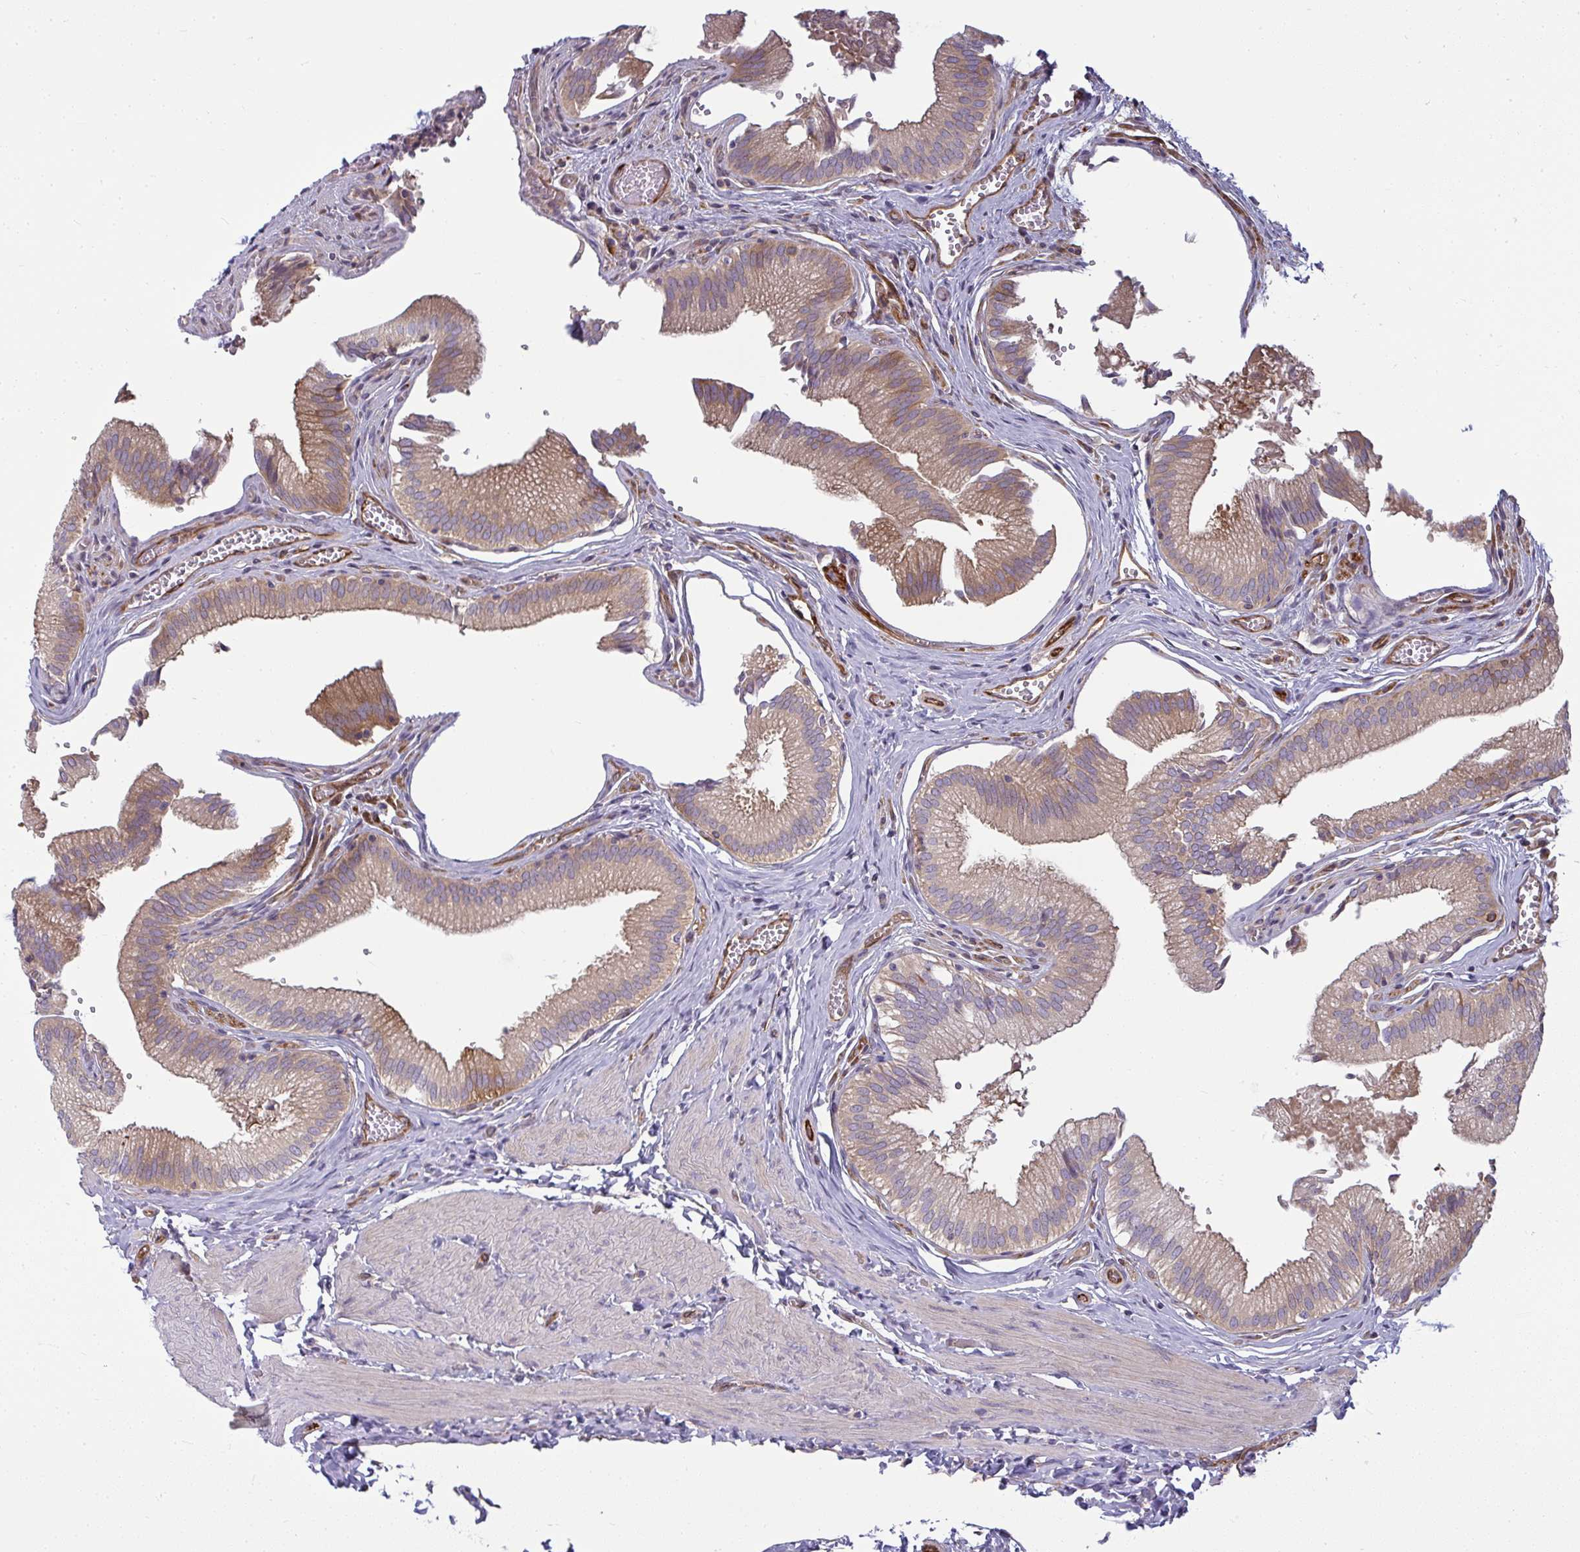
{"staining": {"intensity": "moderate", "quantity": "25%-75%", "location": "cytoplasmic/membranous"}, "tissue": "gallbladder", "cell_type": "Glandular cells", "image_type": "normal", "snomed": [{"axis": "morphology", "description": "Normal tissue, NOS"}, {"axis": "topography", "description": "Gallbladder"}, {"axis": "topography", "description": "Peripheral nerve tissue"}], "caption": "DAB (3,3'-diaminobenzidine) immunohistochemical staining of benign gallbladder displays moderate cytoplasmic/membranous protein positivity in about 25%-75% of glandular cells.", "gene": "IFIT3", "patient": {"sex": "male", "age": 17}}